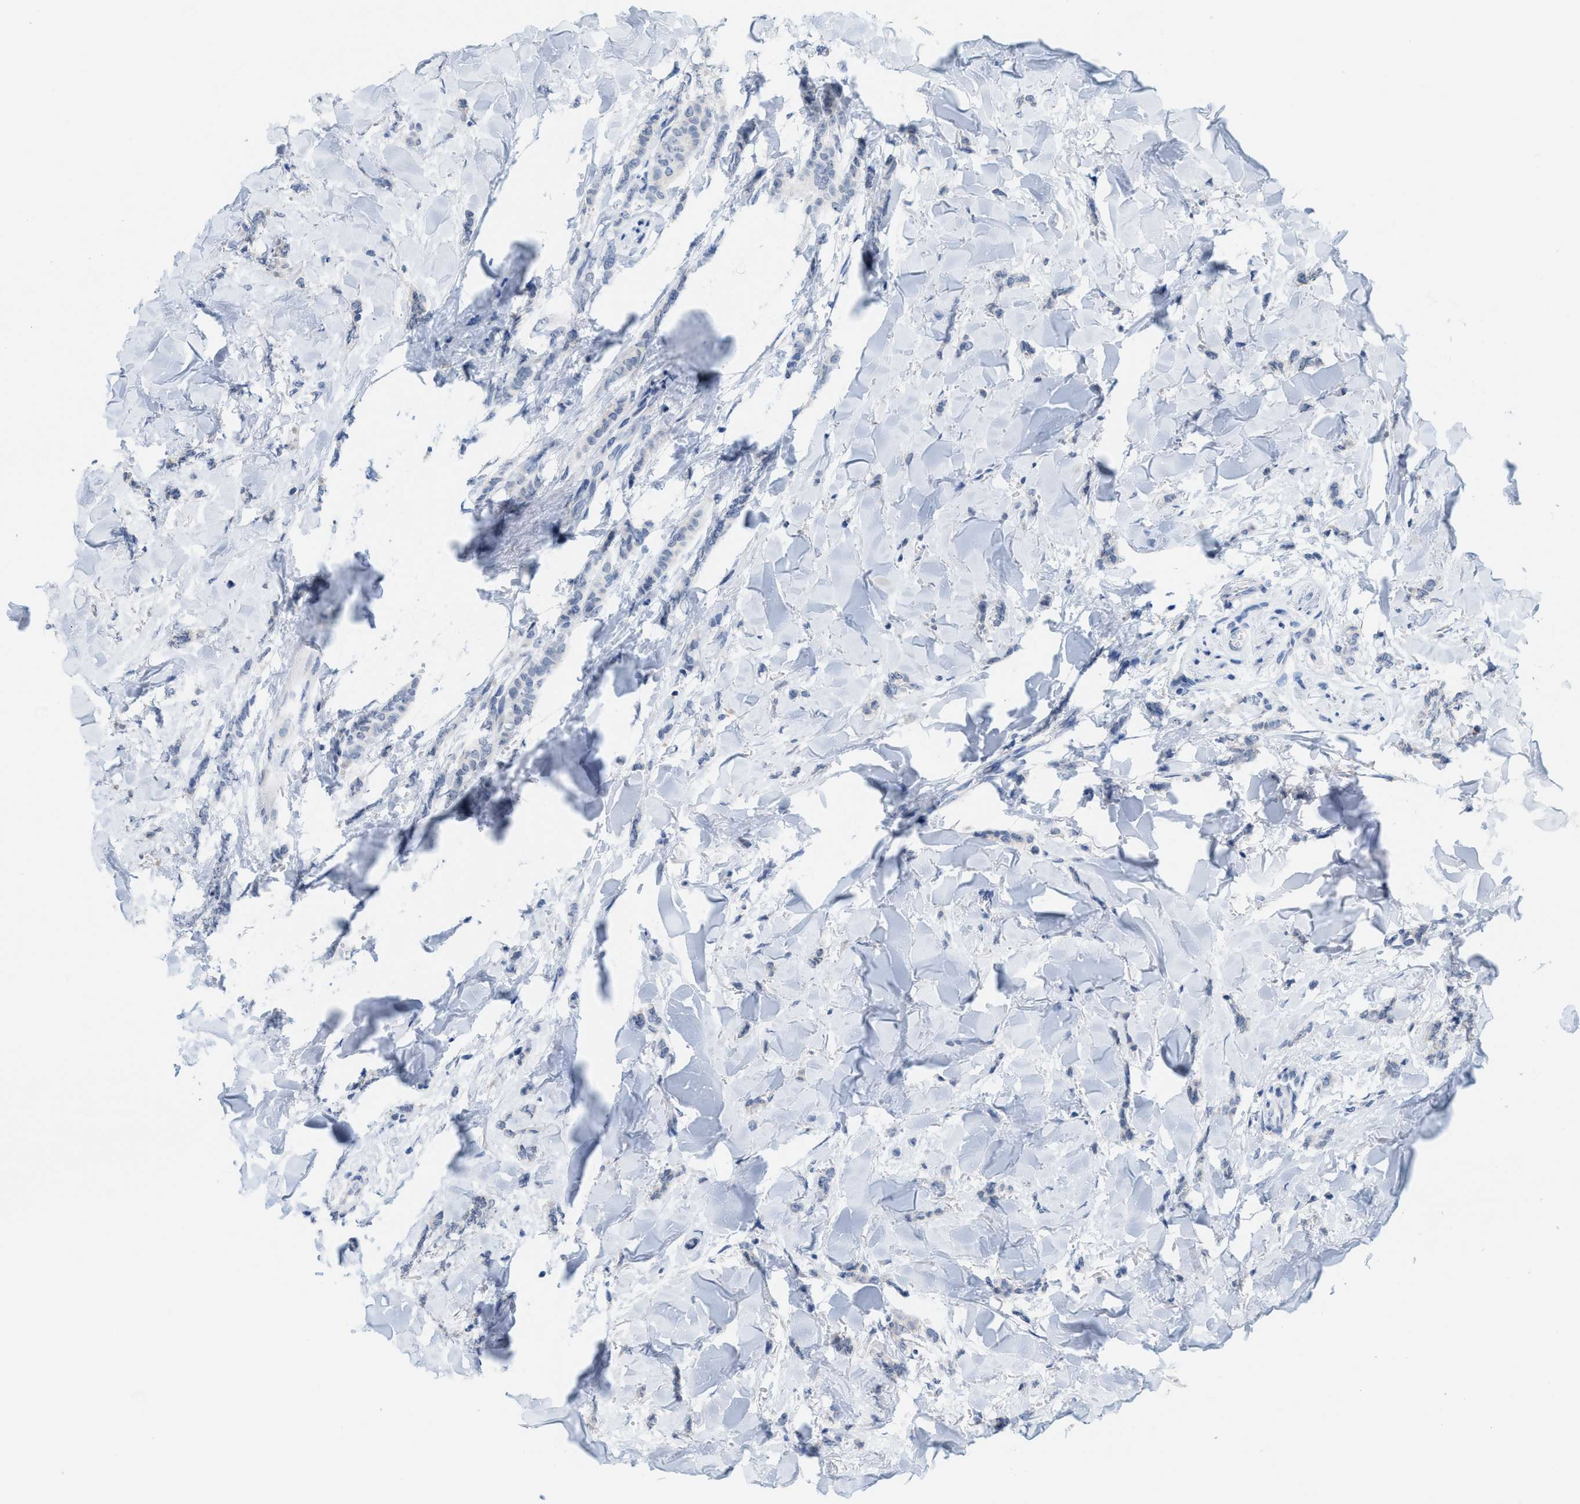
{"staining": {"intensity": "negative", "quantity": "none", "location": "none"}, "tissue": "breast cancer", "cell_type": "Tumor cells", "image_type": "cancer", "snomed": [{"axis": "morphology", "description": "Lobular carcinoma"}, {"axis": "topography", "description": "Skin"}, {"axis": "topography", "description": "Breast"}], "caption": "Human lobular carcinoma (breast) stained for a protein using immunohistochemistry (IHC) demonstrates no staining in tumor cells.", "gene": "KIFC3", "patient": {"sex": "female", "age": 46}}